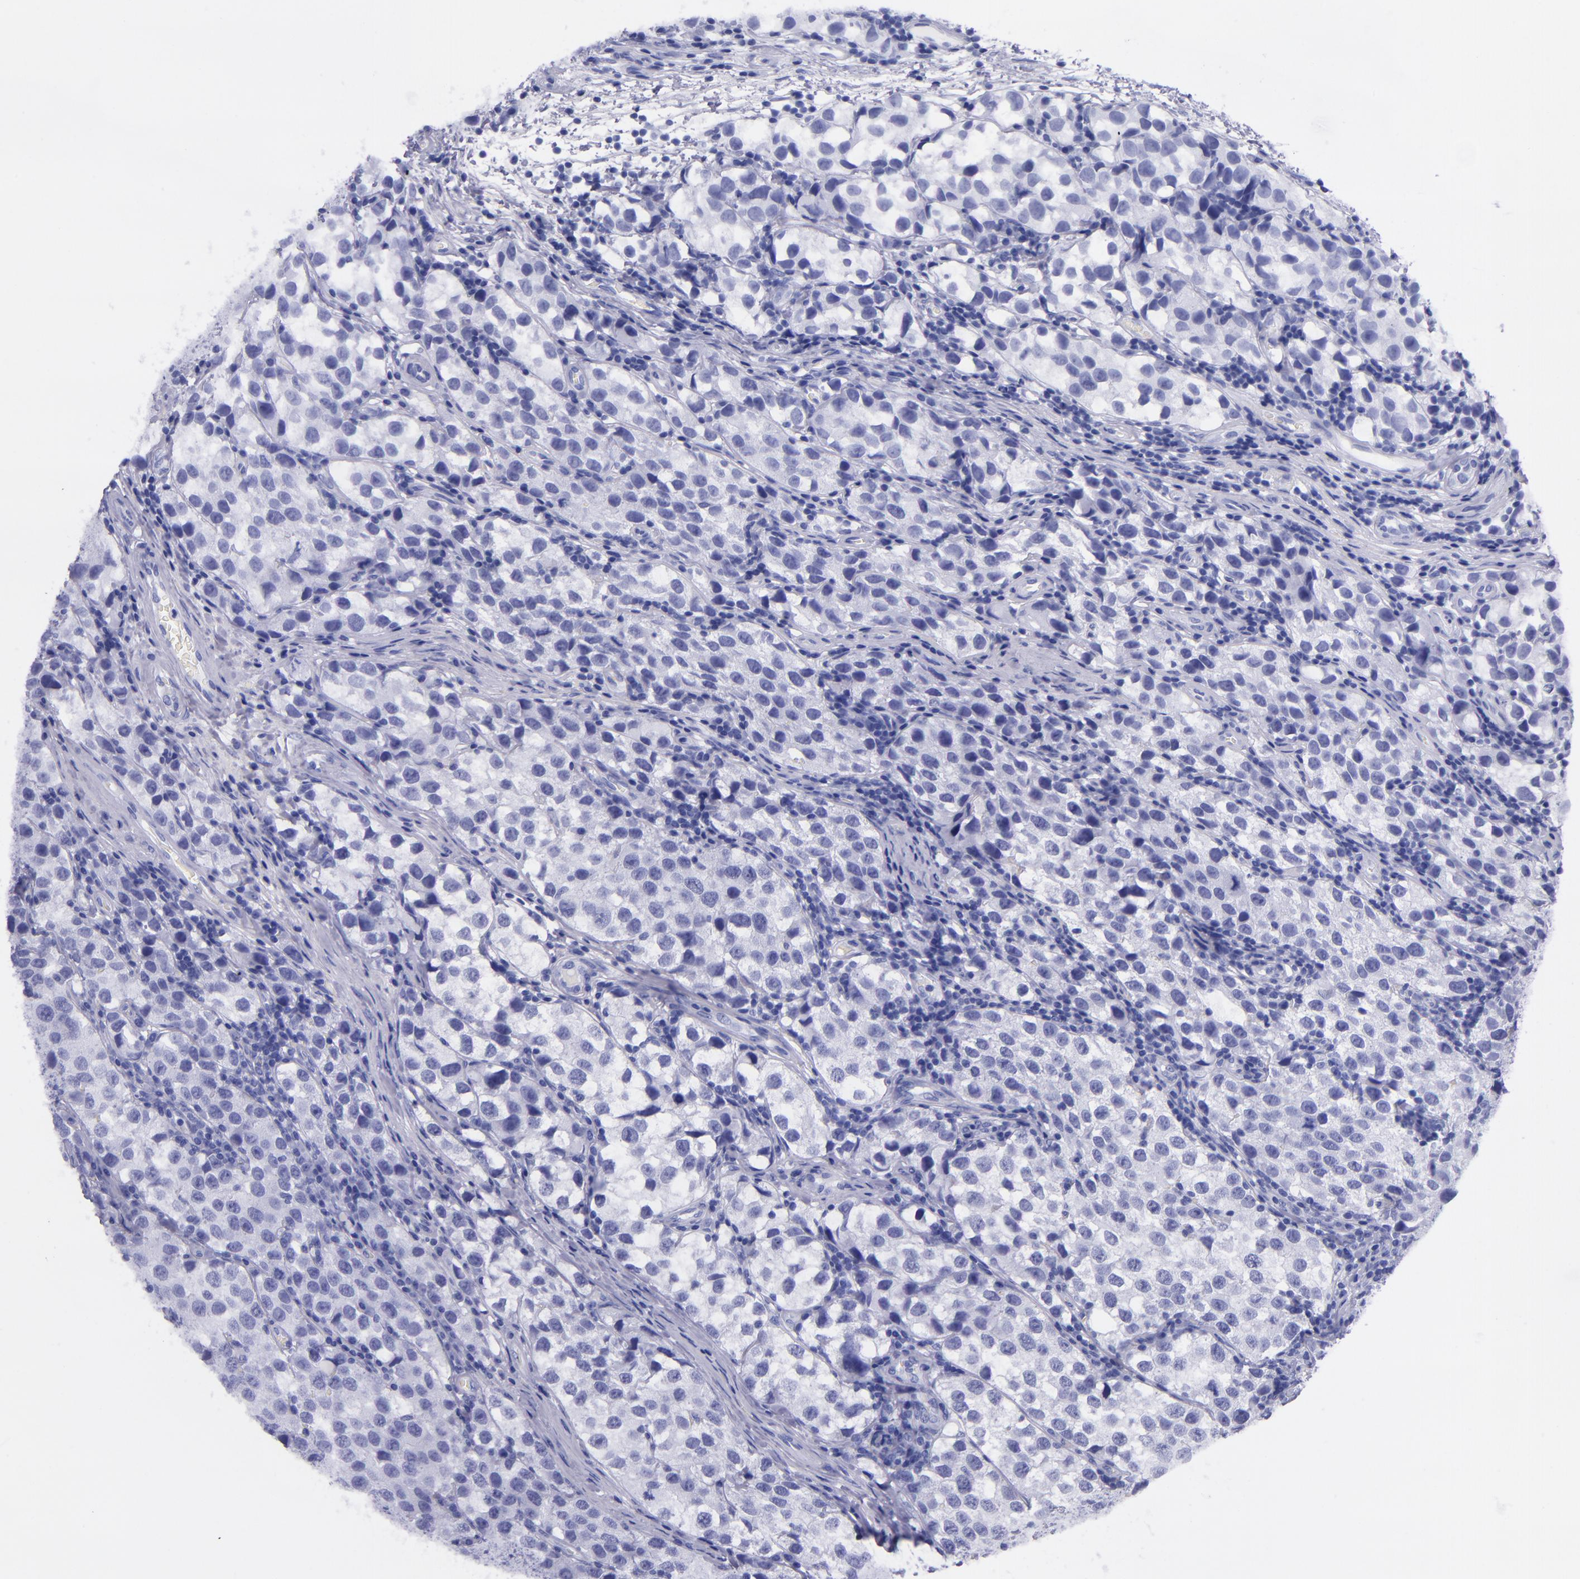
{"staining": {"intensity": "negative", "quantity": "none", "location": "none"}, "tissue": "testis cancer", "cell_type": "Tumor cells", "image_type": "cancer", "snomed": [{"axis": "morphology", "description": "Seminoma, NOS"}, {"axis": "topography", "description": "Testis"}], "caption": "Seminoma (testis) was stained to show a protein in brown. There is no significant positivity in tumor cells. (DAB immunohistochemistry, high magnification).", "gene": "IVL", "patient": {"sex": "male", "age": 39}}